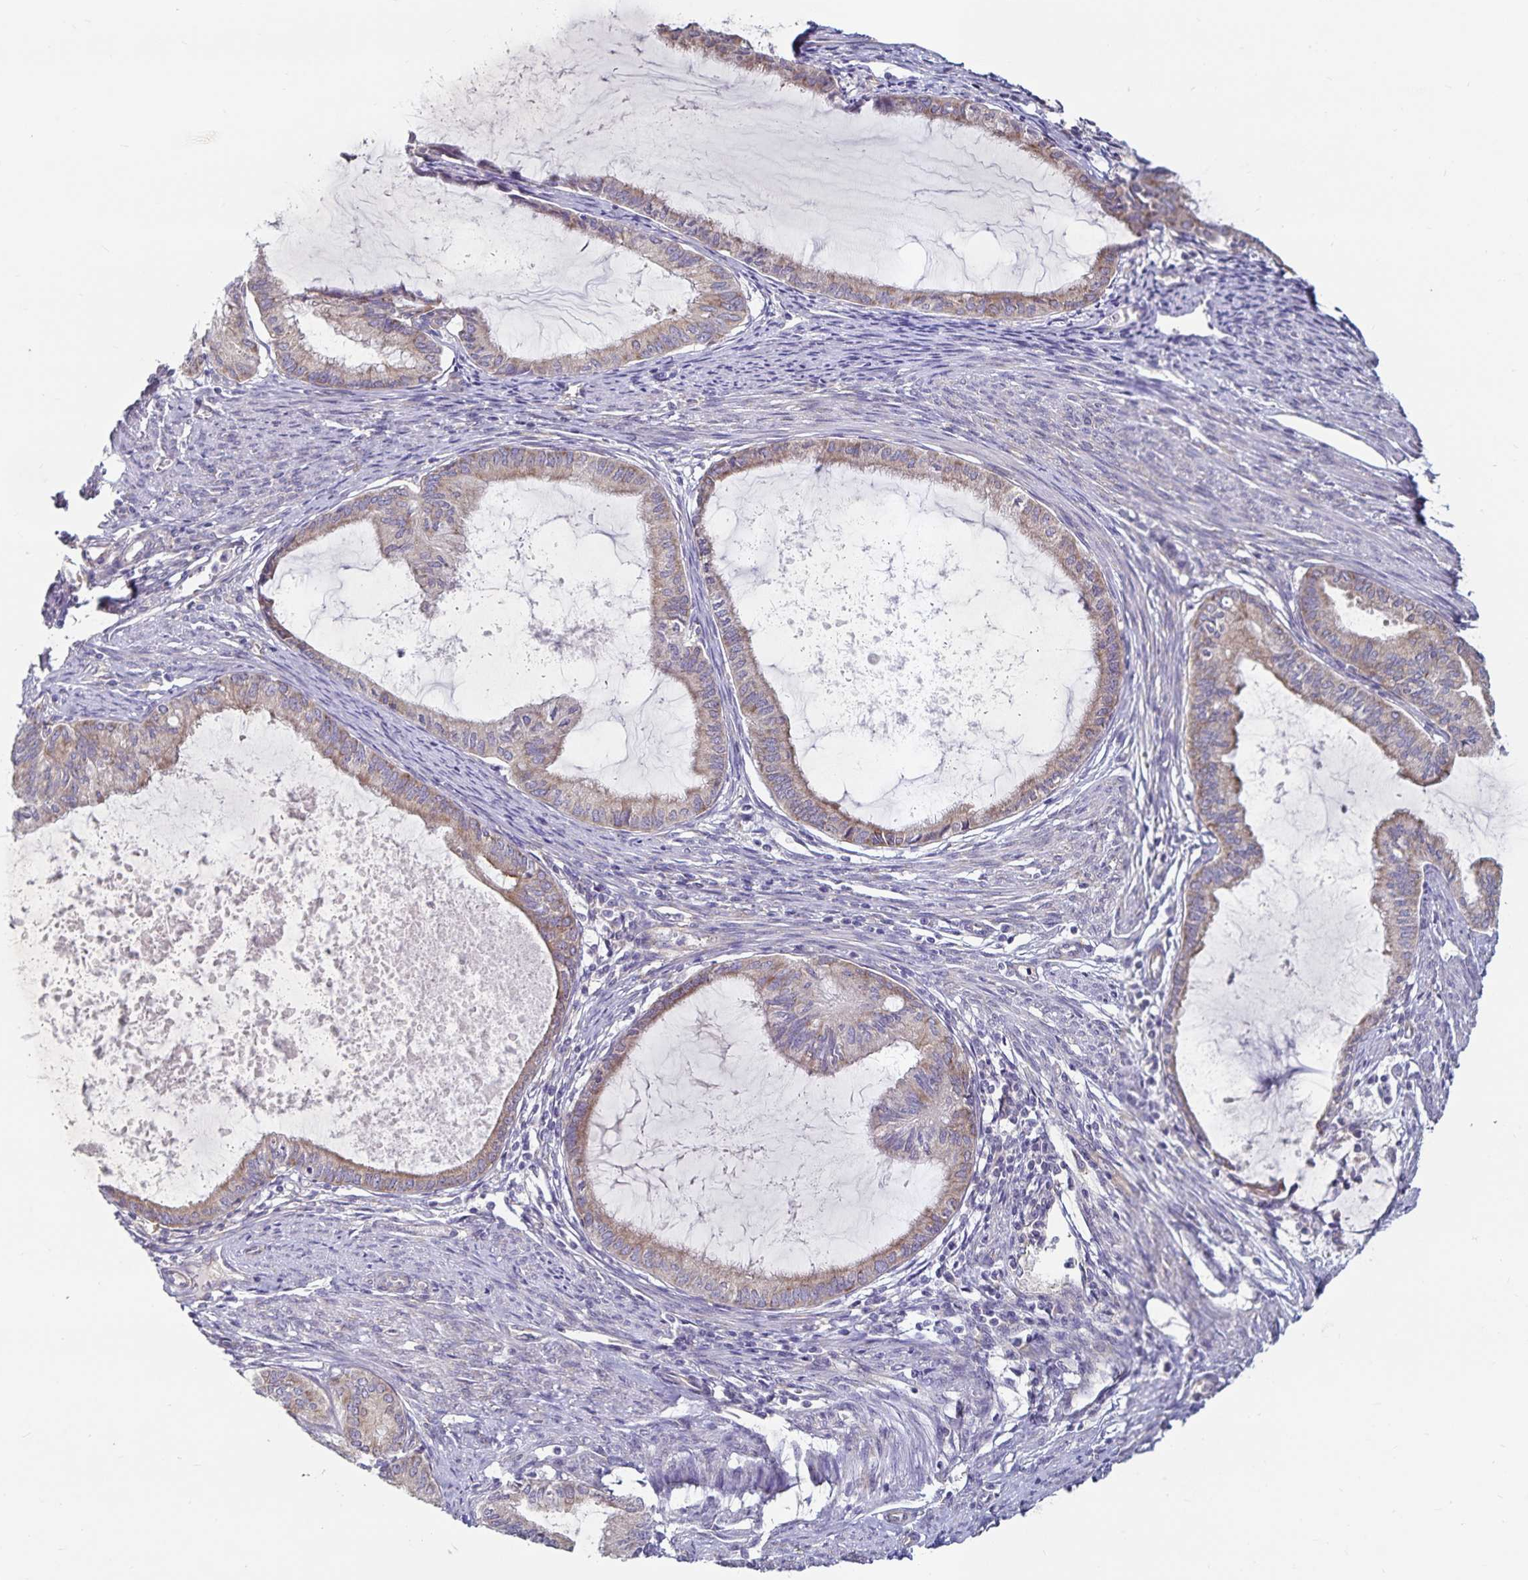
{"staining": {"intensity": "moderate", "quantity": ">75%", "location": "cytoplasmic/membranous"}, "tissue": "endometrial cancer", "cell_type": "Tumor cells", "image_type": "cancer", "snomed": [{"axis": "morphology", "description": "Adenocarcinoma, NOS"}, {"axis": "topography", "description": "Endometrium"}], "caption": "Immunohistochemistry (IHC) photomicrograph of neoplastic tissue: endometrial adenocarcinoma stained using immunohistochemistry shows medium levels of moderate protein expression localized specifically in the cytoplasmic/membranous of tumor cells, appearing as a cytoplasmic/membranous brown color.", "gene": "FAM120A", "patient": {"sex": "female", "age": 86}}